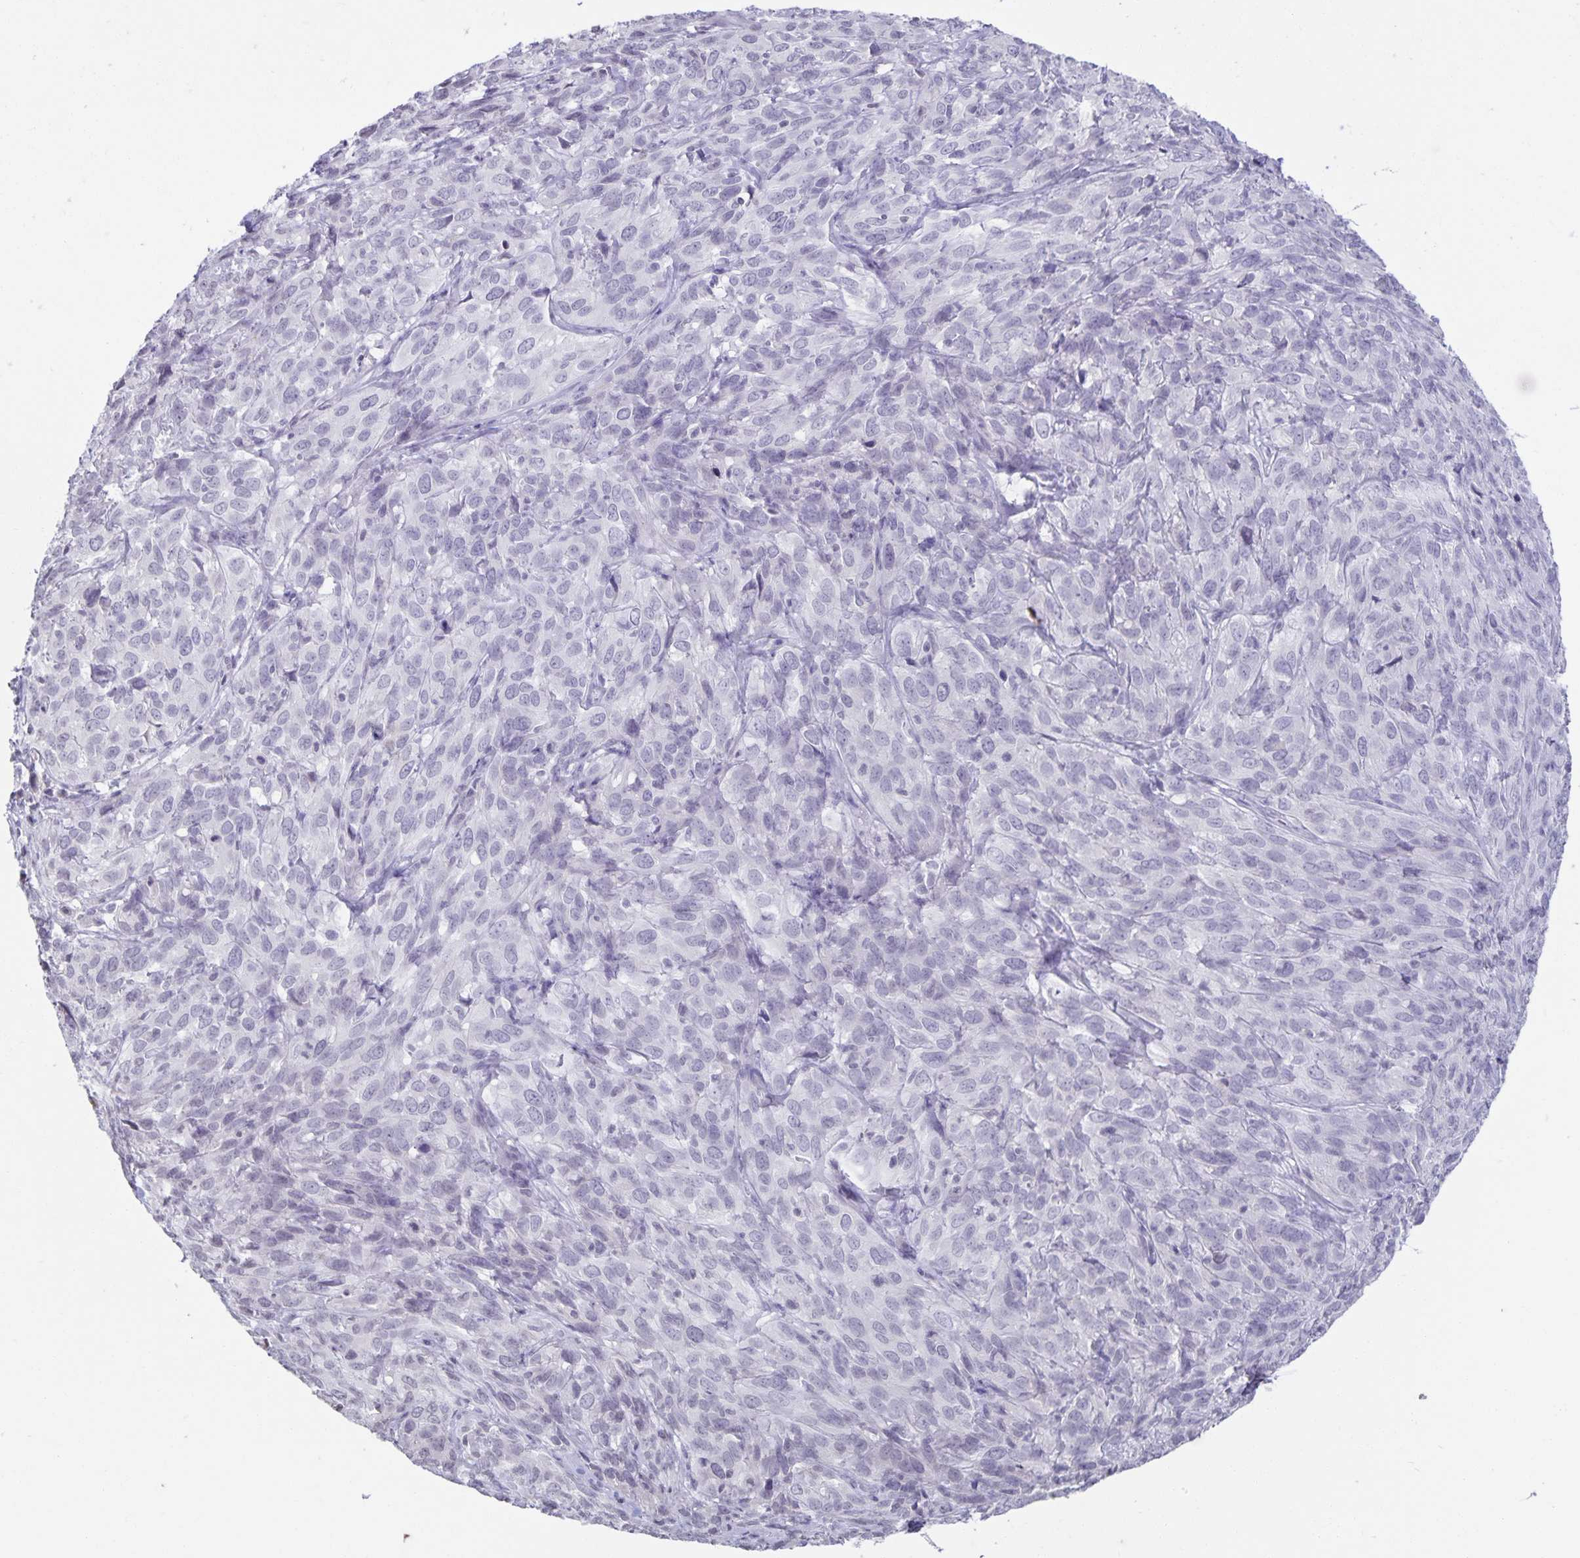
{"staining": {"intensity": "negative", "quantity": "none", "location": "none"}, "tissue": "cervical cancer", "cell_type": "Tumor cells", "image_type": "cancer", "snomed": [{"axis": "morphology", "description": "Squamous cell carcinoma, NOS"}, {"axis": "topography", "description": "Cervix"}], "caption": "DAB immunohistochemical staining of human cervical cancer exhibits no significant positivity in tumor cells. (Immunohistochemistry, brightfield microscopy, high magnification).", "gene": "AQP4", "patient": {"sex": "female", "age": 51}}